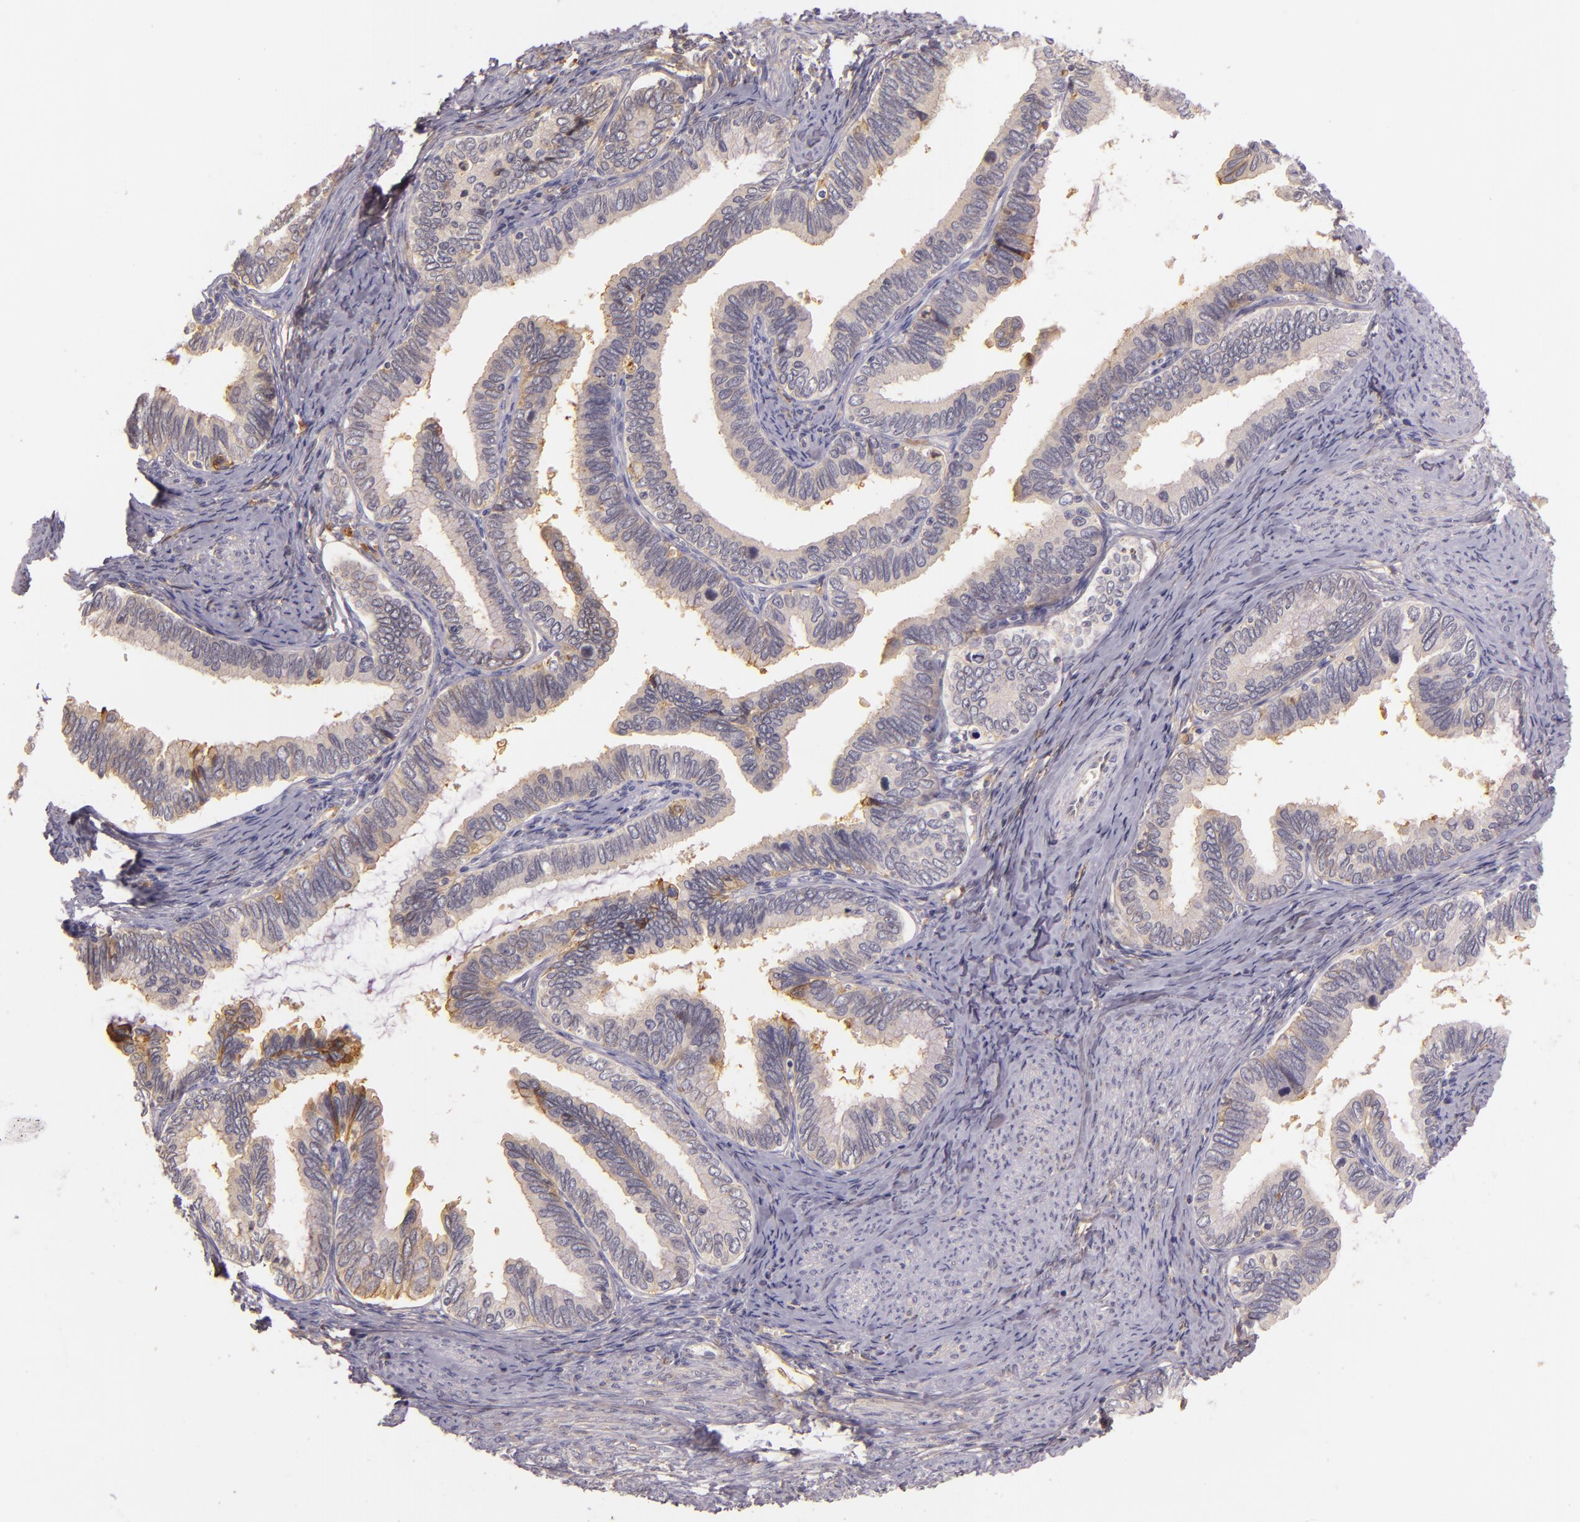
{"staining": {"intensity": "moderate", "quantity": "<25%", "location": "cytoplasmic/membranous"}, "tissue": "cervical cancer", "cell_type": "Tumor cells", "image_type": "cancer", "snomed": [{"axis": "morphology", "description": "Adenocarcinoma, NOS"}, {"axis": "topography", "description": "Cervix"}], "caption": "Adenocarcinoma (cervical) stained with a protein marker demonstrates moderate staining in tumor cells.", "gene": "CTSF", "patient": {"sex": "female", "age": 49}}